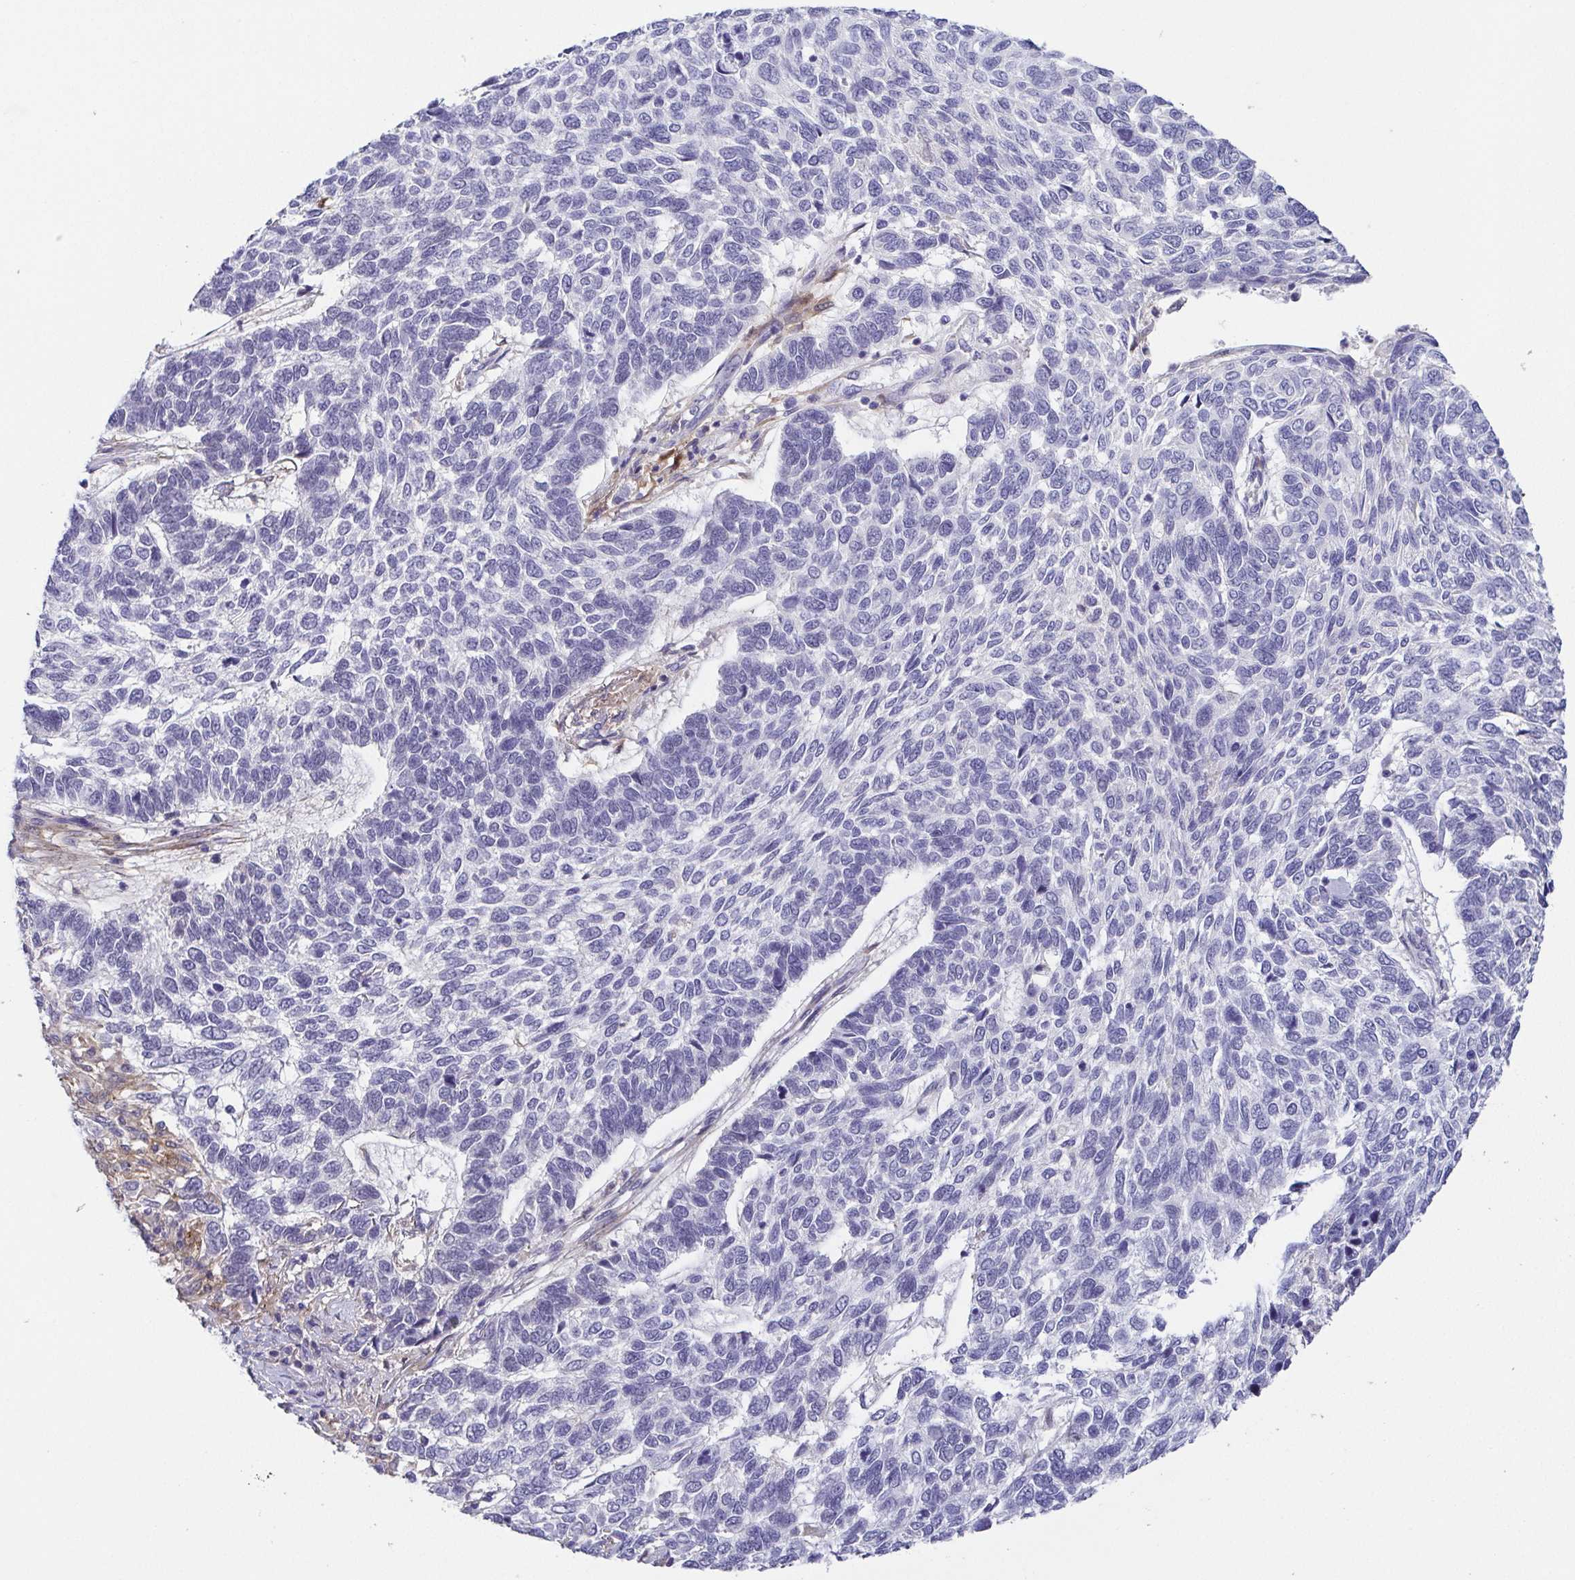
{"staining": {"intensity": "negative", "quantity": "none", "location": "none"}, "tissue": "skin cancer", "cell_type": "Tumor cells", "image_type": "cancer", "snomed": [{"axis": "morphology", "description": "Basal cell carcinoma"}, {"axis": "topography", "description": "Skin"}], "caption": "This is a image of IHC staining of skin cancer (basal cell carcinoma), which shows no expression in tumor cells. (DAB (3,3'-diaminobenzidine) immunohistochemistry (IHC) with hematoxylin counter stain).", "gene": "RNASE7", "patient": {"sex": "female", "age": 65}}